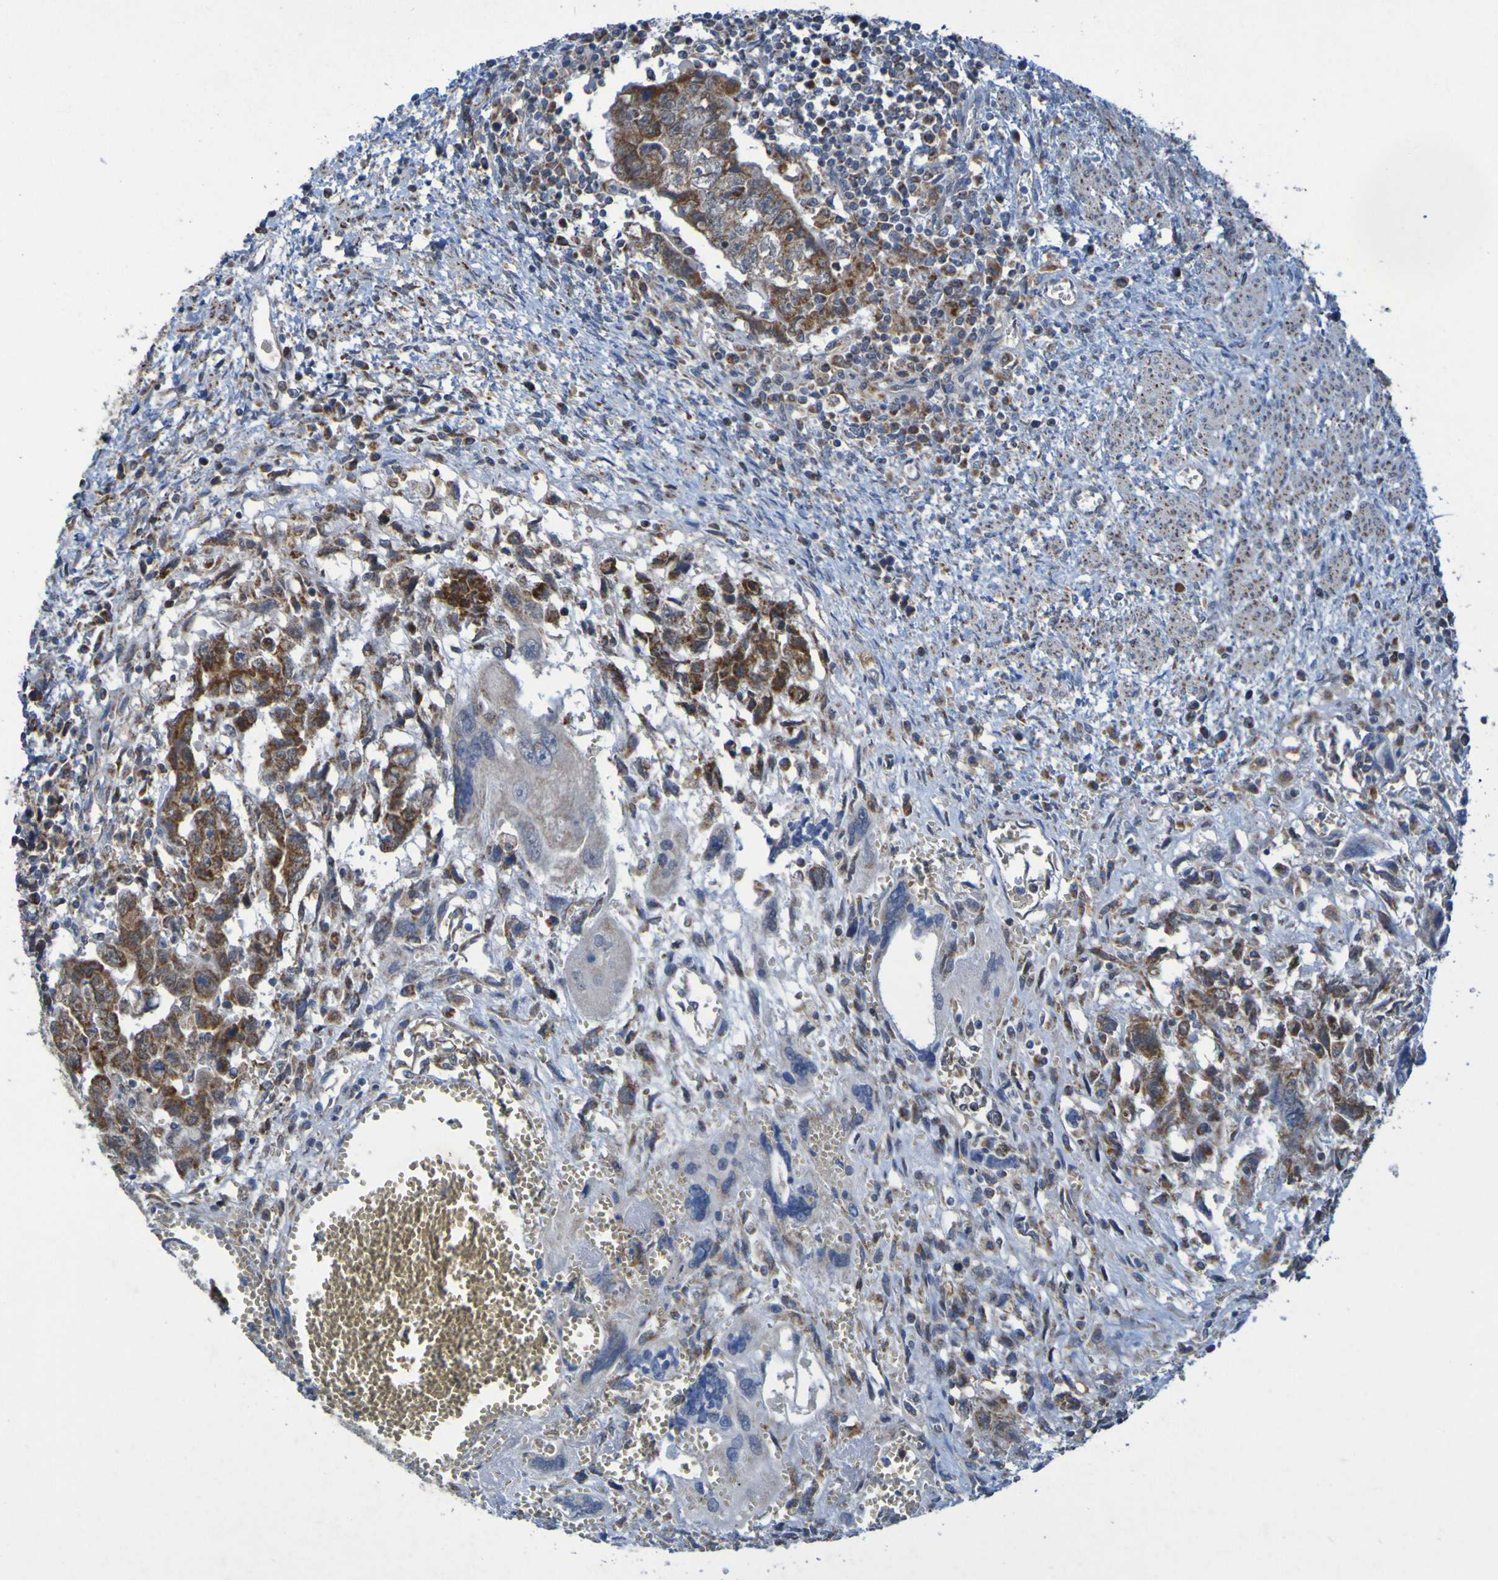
{"staining": {"intensity": "strong", "quantity": ">75%", "location": "cytoplasmic/membranous"}, "tissue": "testis cancer", "cell_type": "Tumor cells", "image_type": "cancer", "snomed": [{"axis": "morphology", "description": "Carcinoma, Embryonal, NOS"}, {"axis": "topography", "description": "Testis"}], "caption": "Embryonal carcinoma (testis) stained with immunohistochemistry reveals strong cytoplasmic/membranous positivity in approximately >75% of tumor cells.", "gene": "CCDC51", "patient": {"sex": "male", "age": 28}}